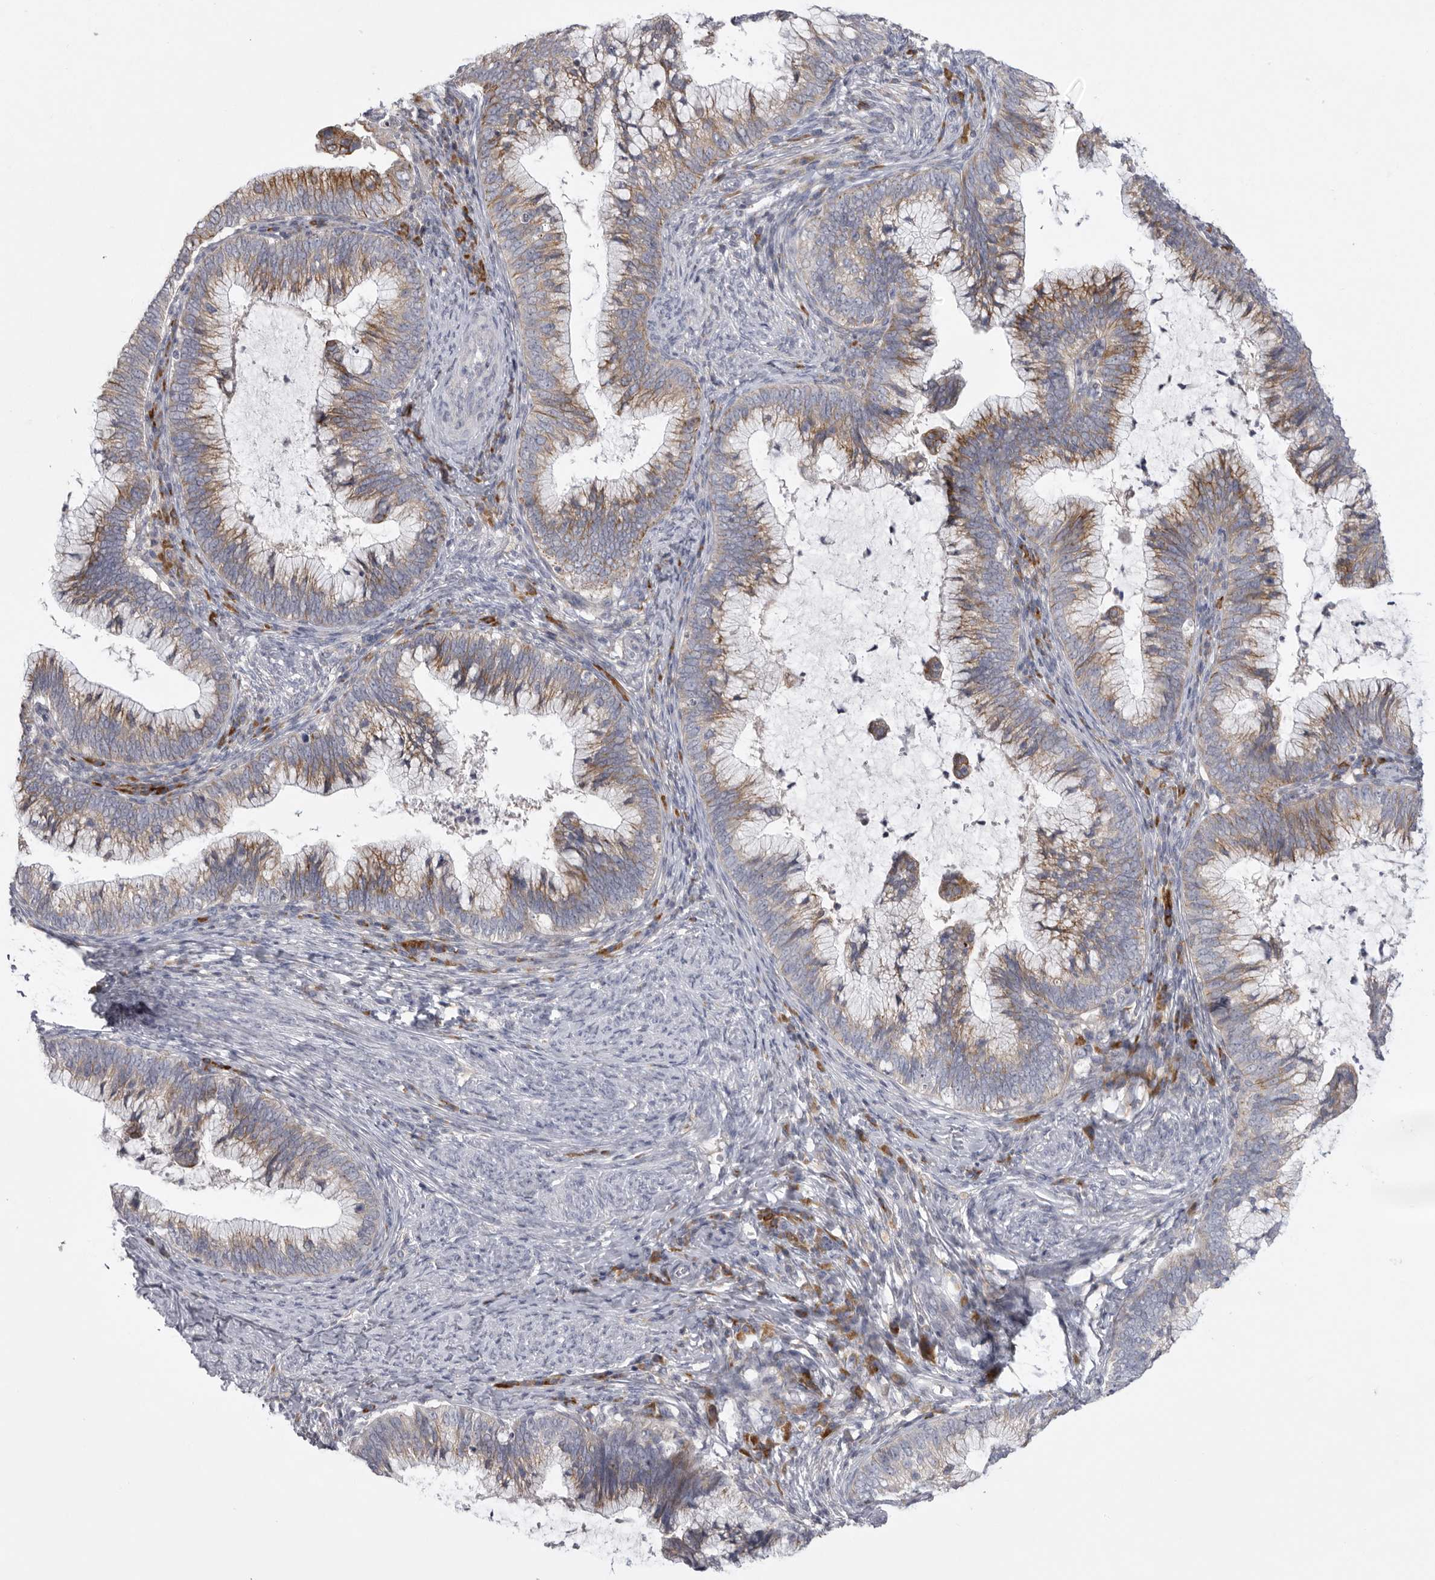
{"staining": {"intensity": "moderate", "quantity": ">75%", "location": "cytoplasmic/membranous"}, "tissue": "cervical cancer", "cell_type": "Tumor cells", "image_type": "cancer", "snomed": [{"axis": "morphology", "description": "Adenocarcinoma, NOS"}, {"axis": "topography", "description": "Cervix"}], "caption": "Immunohistochemical staining of cervical cancer (adenocarcinoma) exhibits medium levels of moderate cytoplasmic/membranous protein positivity in approximately >75% of tumor cells.", "gene": "USP24", "patient": {"sex": "female", "age": 36}}